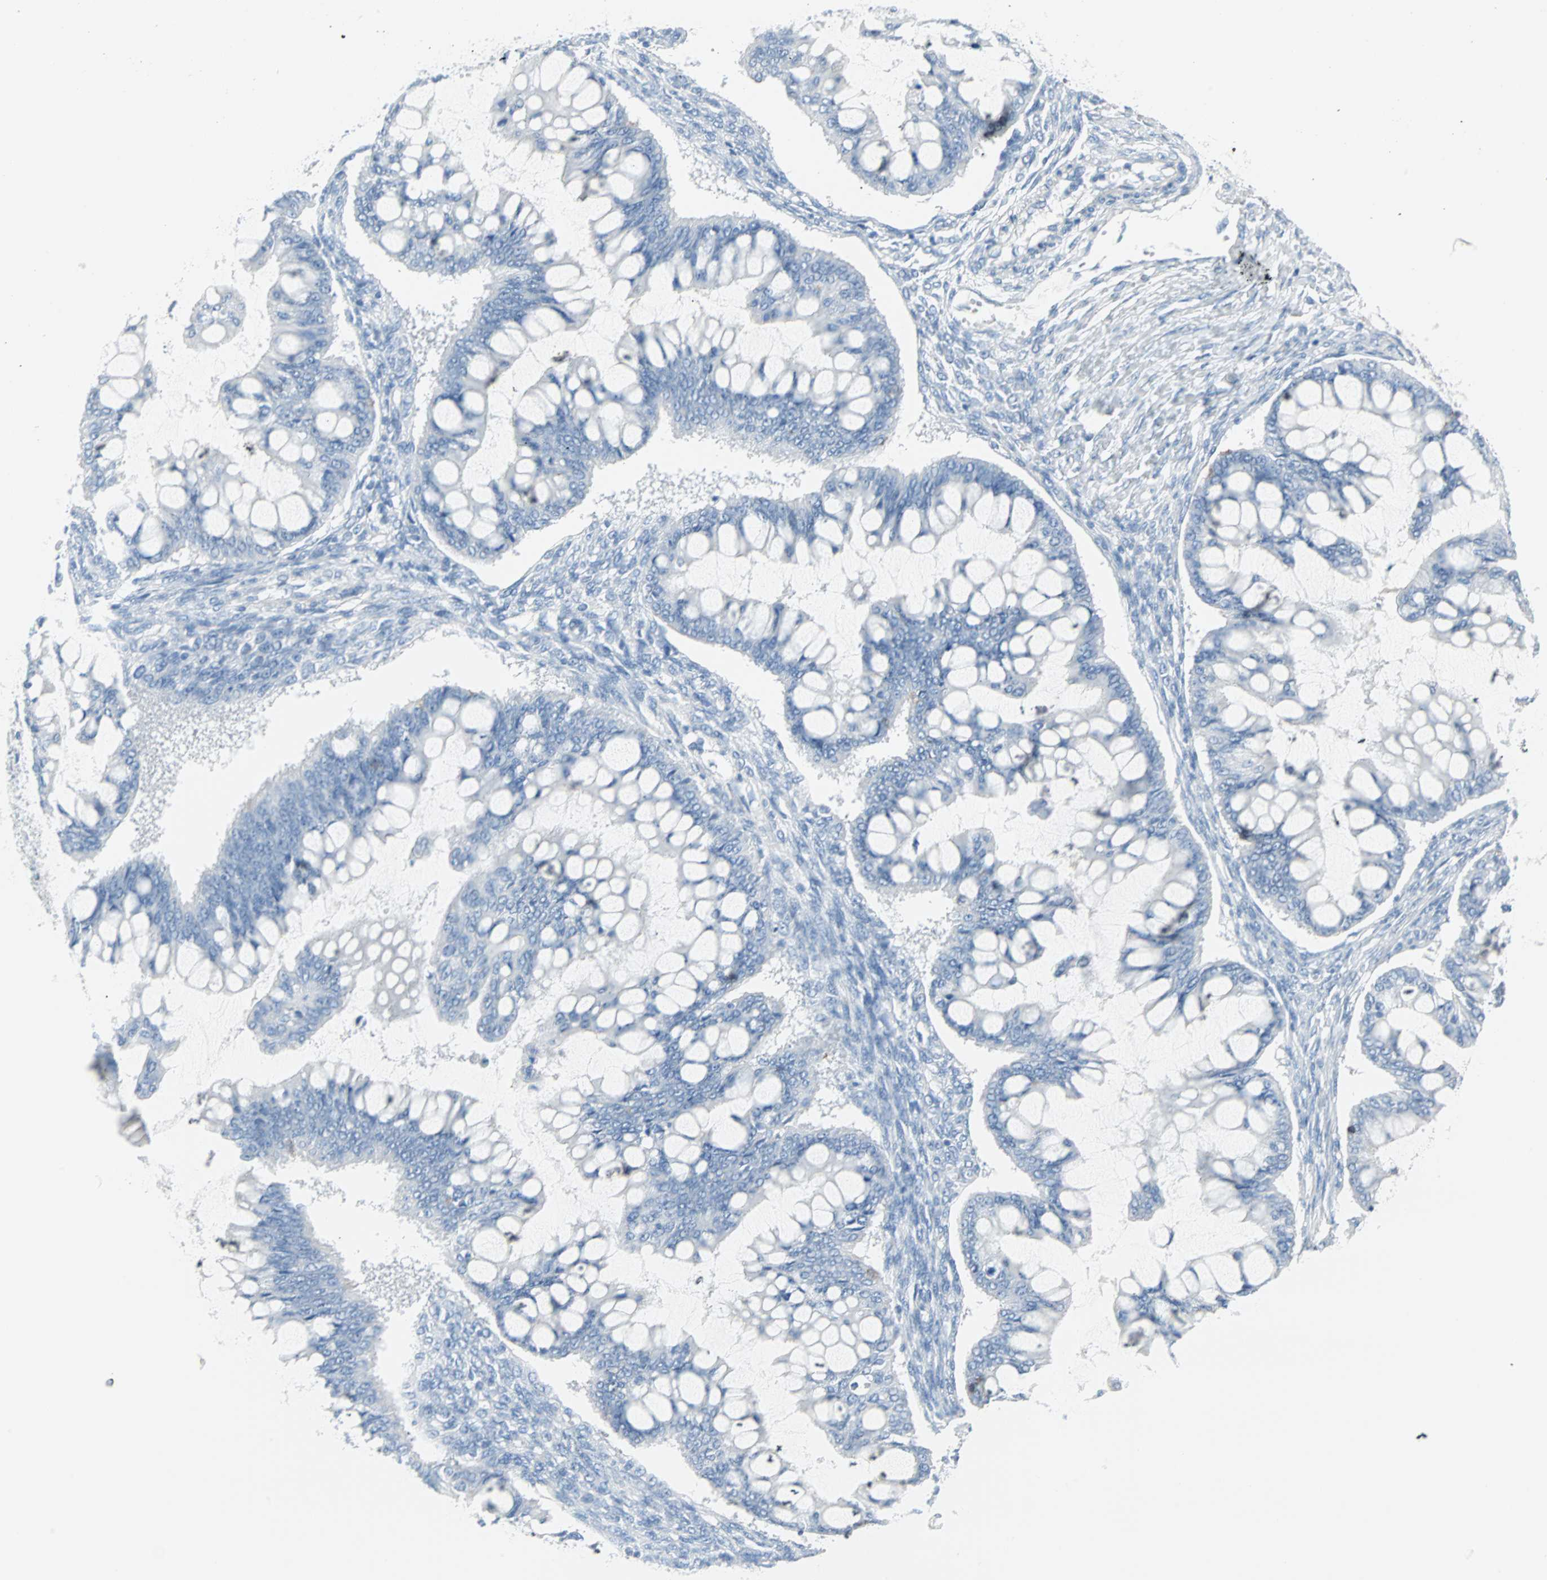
{"staining": {"intensity": "negative", "quantity": "none", "location": "none"}, "tissue": "ovarian cancer", "cell_type": "Tumor cells", "image_type": "cancer", "snomed": [{"axis": "morphology", "description": "Cystadenocarcinoma, mucinous, NOS"}, {"axis": "topography", "description": "Ovary"}], "caption": "Protein analysis of mucinous cystadenocarcinoma (ovarian) demonstrates no significant staining in tumor cells.", "gene": "STX1A", "patient": {"sex": "female", "age": 73}}